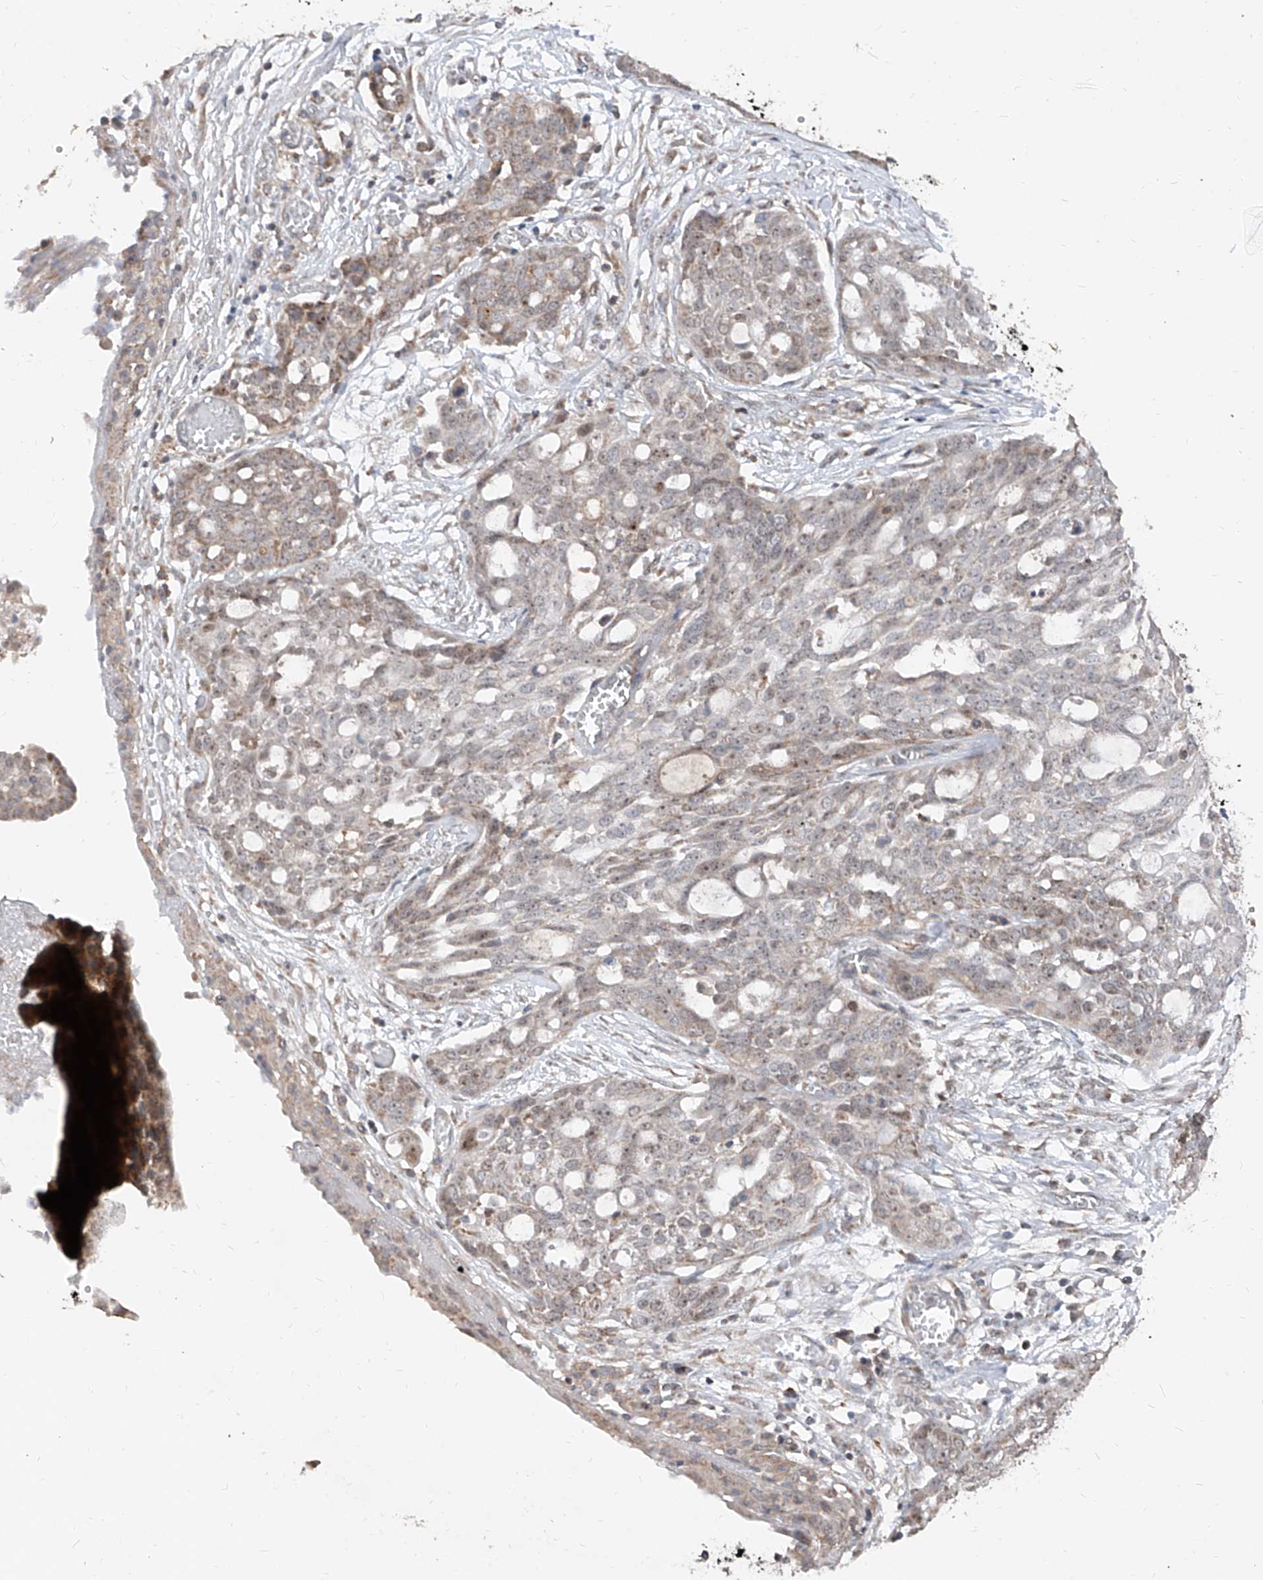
{"staining": {"intensity": "weak", "quantity": "25%-75%", "location": "cytoplasmic/membranous"}, "tissue": "ovarian cancer", "cell_type": "Tumor cells", "image_type": "cancer", "snomed": [{"axis": "morphology", "description": "Cystadenocarcinoma, serous, NOS"}, {"axis": "topography", "description": "Soft tissue"}, {"axis": "topography", "description": "Ovary"}], "caption": "This is an image of IHC staining of ovarian serous cystadenocarcinoma, which shows weak positivity in the cytoplasmic/membranous of tumor cells.", "gene": "NDUFB3", "patient": {"sex": "female", "age": 57}}